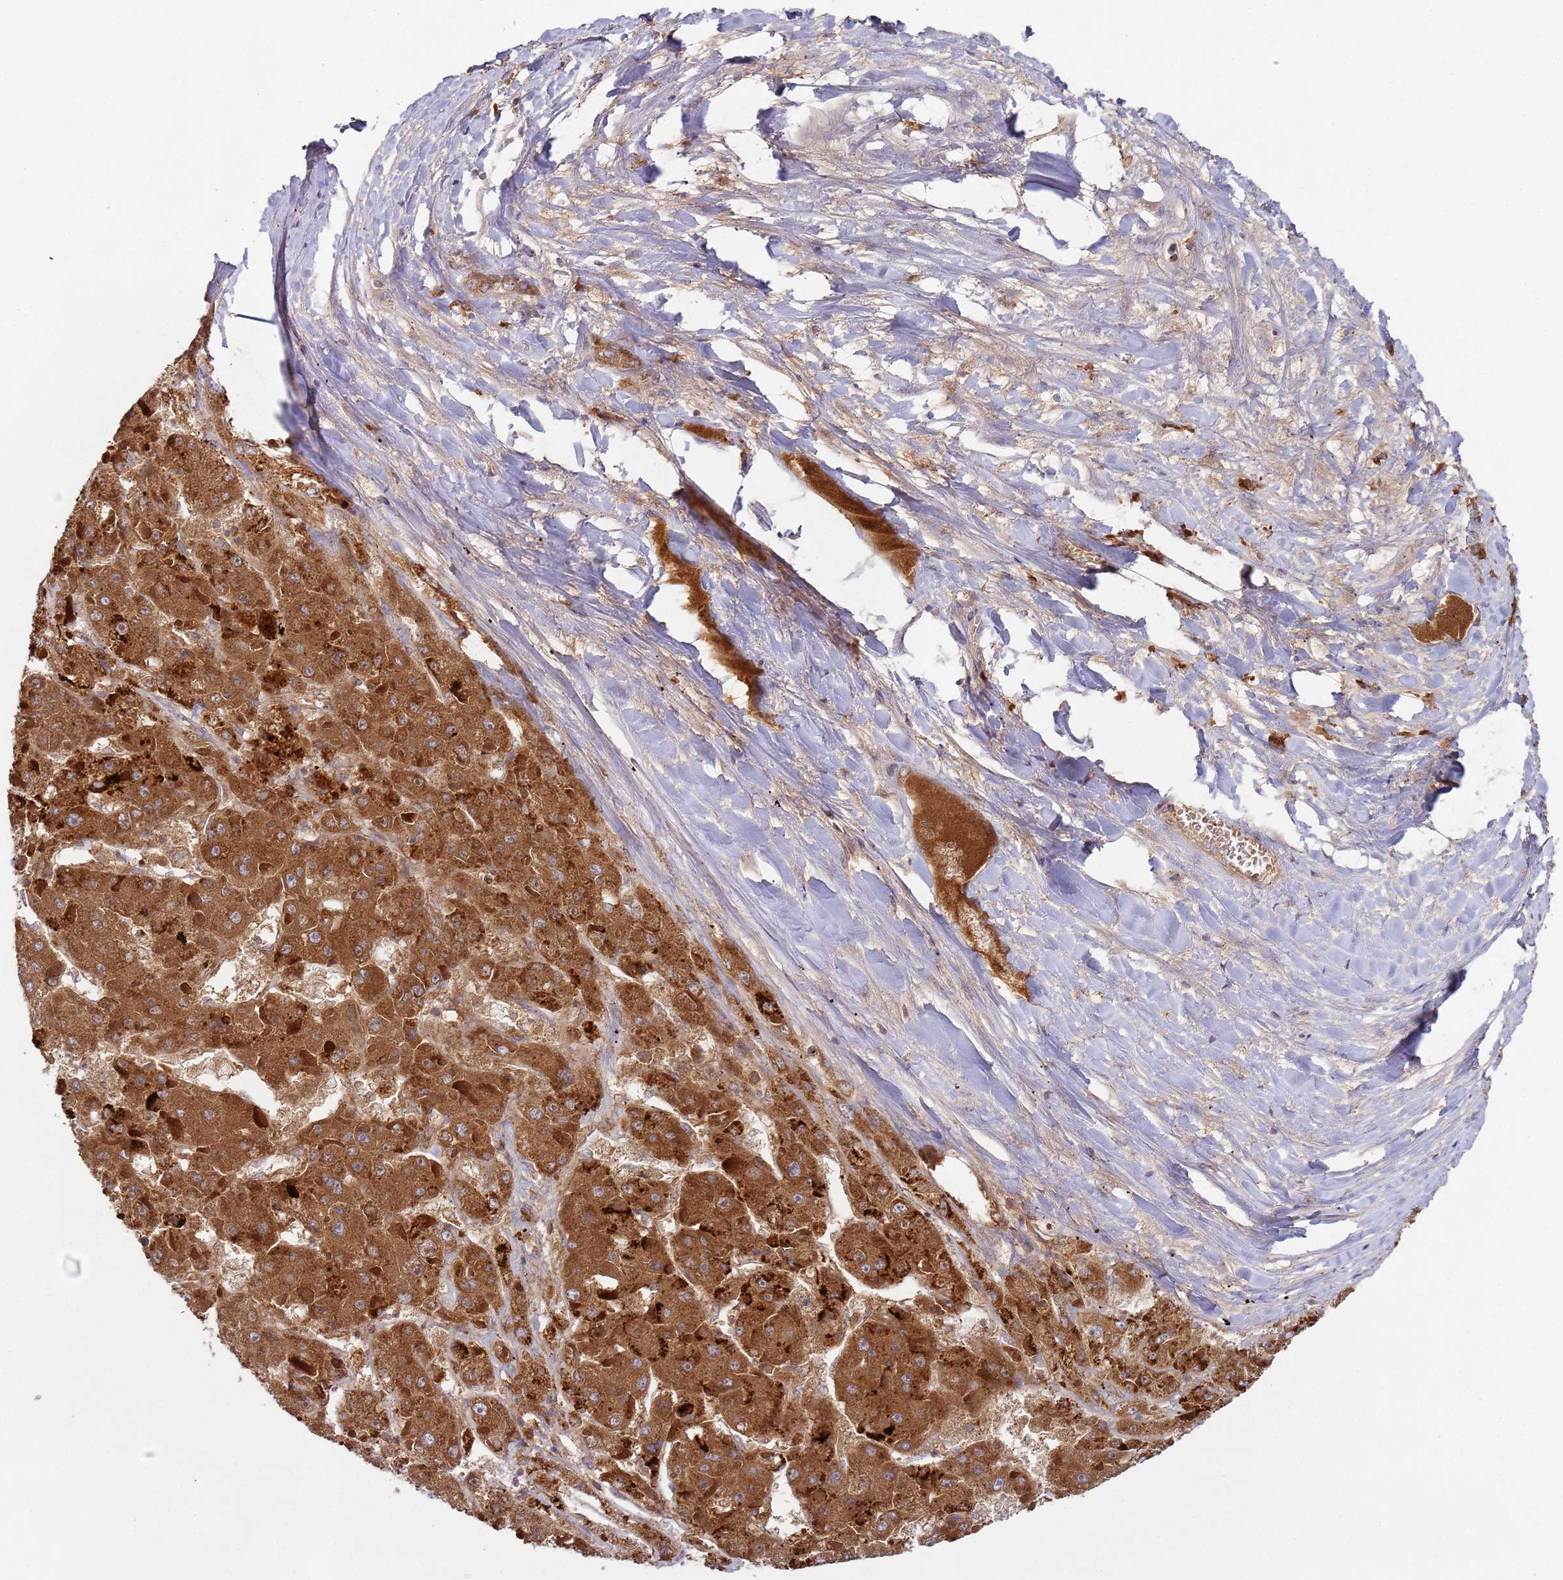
{"staining": {"intensity": "strong", "quantity": ">75%", "location": "cytoplasmic/membranous"}, "tissue": "liver cancer", "cell_type": "Tumor cells", "image_type": "cancer", "snomed": [{"axis": "morphology", "description": "Carcinoma, Hepatocellular, NOS"}, {"axis": "topography", "description": "Liver"}], "caption": "Immunohistochemistry staining of liver hepatocellular carcinoma, which displays high levels of strong cytoplasmic/membranous positivity in about >75% of tumor cells indicating strong cytoplasmic/membranous protein expression. The staining was performed using DAB (3,3'-diaminobenzidine) (brown) for protein detection and nuclei were counterstained in hematoxylin (blue).", "gene": "OR5A2", "patient": {"sex": "female", "age": 73}}